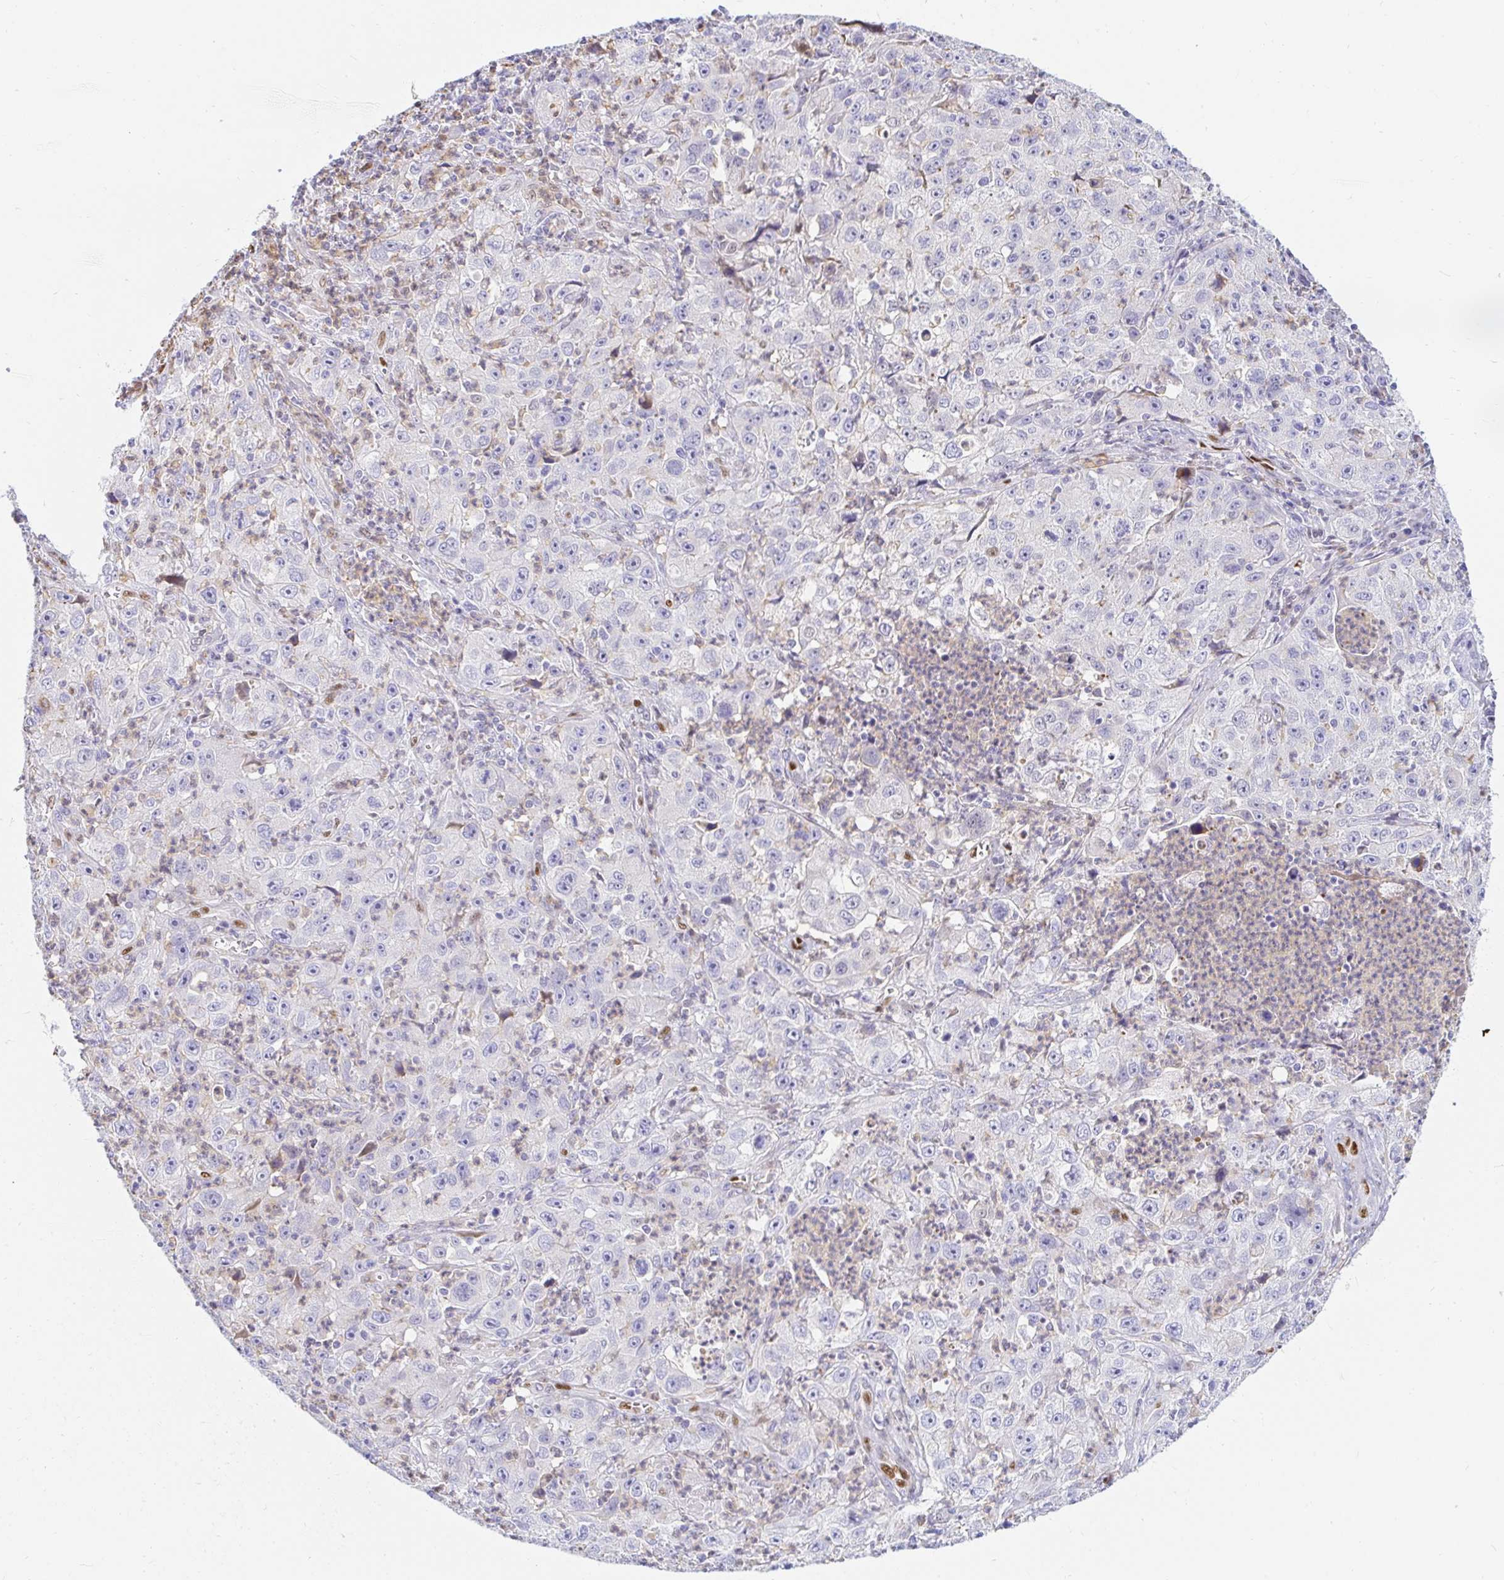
{"staining": {"intensity": "negative", "quantity": "none", "location": "none"}, "tissue": "lung cancer", "cell_type": "Tumor cells", "image_type": "cancer", "snomed": [{"axis": "morphology", "description": "Squamous cell carcinoma, NOS"}, {"axis": "topography", "description": "Lung"}], "caption": "Immunohistochemical staining of human squamous cell carcinoma (lung) demonstrates no significant staining in tumor cells. (Immunohistochemistry, brightfield microscopy, high magnification).", "gene": "HINFP", "patient": {"sex": "male", "age": 71}}